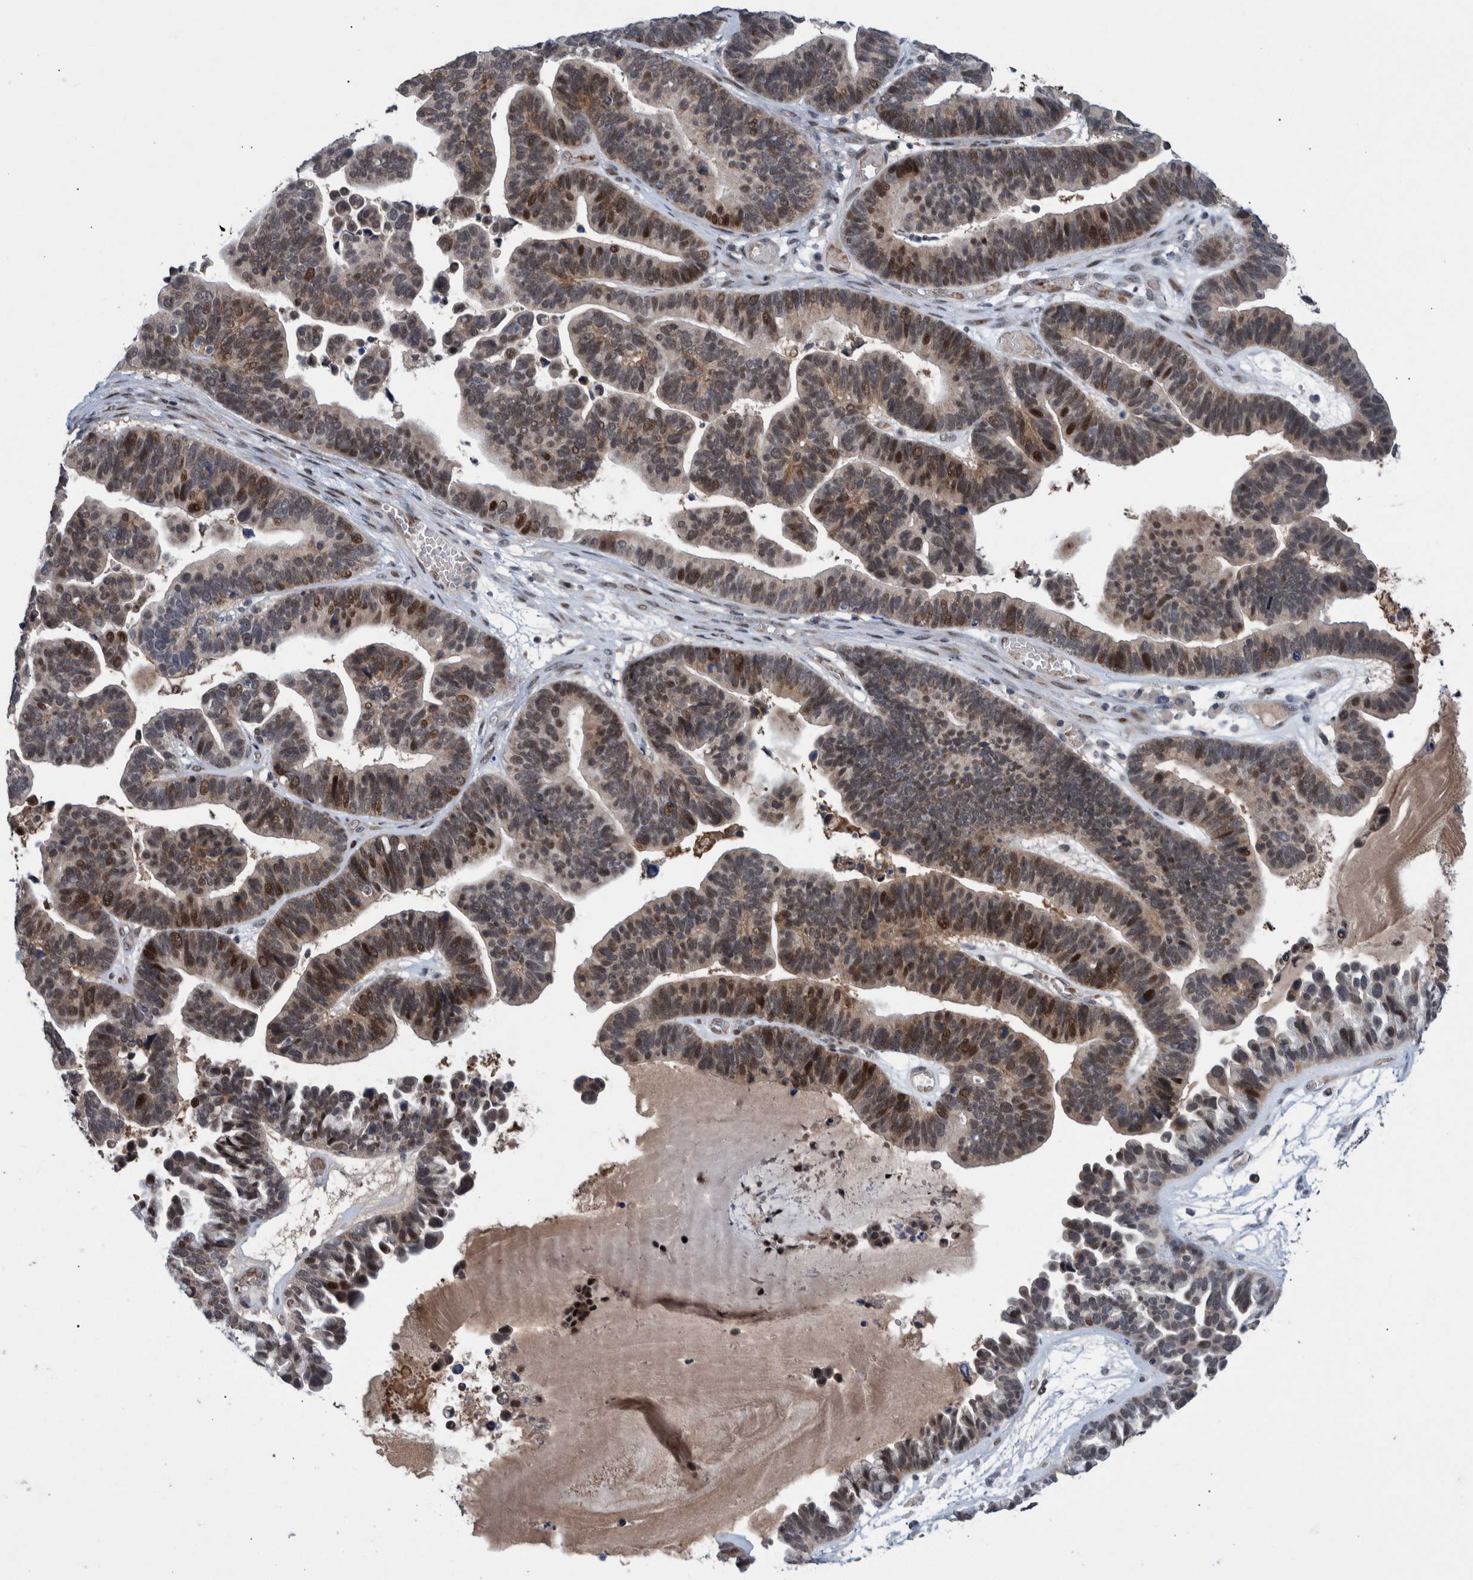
{"staining": {"intensity": "moderate", "quantity": "25%-75%", "location": "nuclear"}, "tissue": "ovarian cancer", "cell_type": "Tumor cells", "image_type": "cancer", "snomed": [{"axis": "morphology", "description": "Cystadenocarcinoma, serous, NOS"}, {"axis": "topography", "description": "Ovary"}], "caption": "Approximately 25%-75% of tumor cells in human serous cystadenocarcinoma (ovarian) exhibit moderate nuclear protein expression as visualized by brown immunohistochemical staining.", "gene": "ESRP1", "patient": {"sex": "female", "age": 56}}